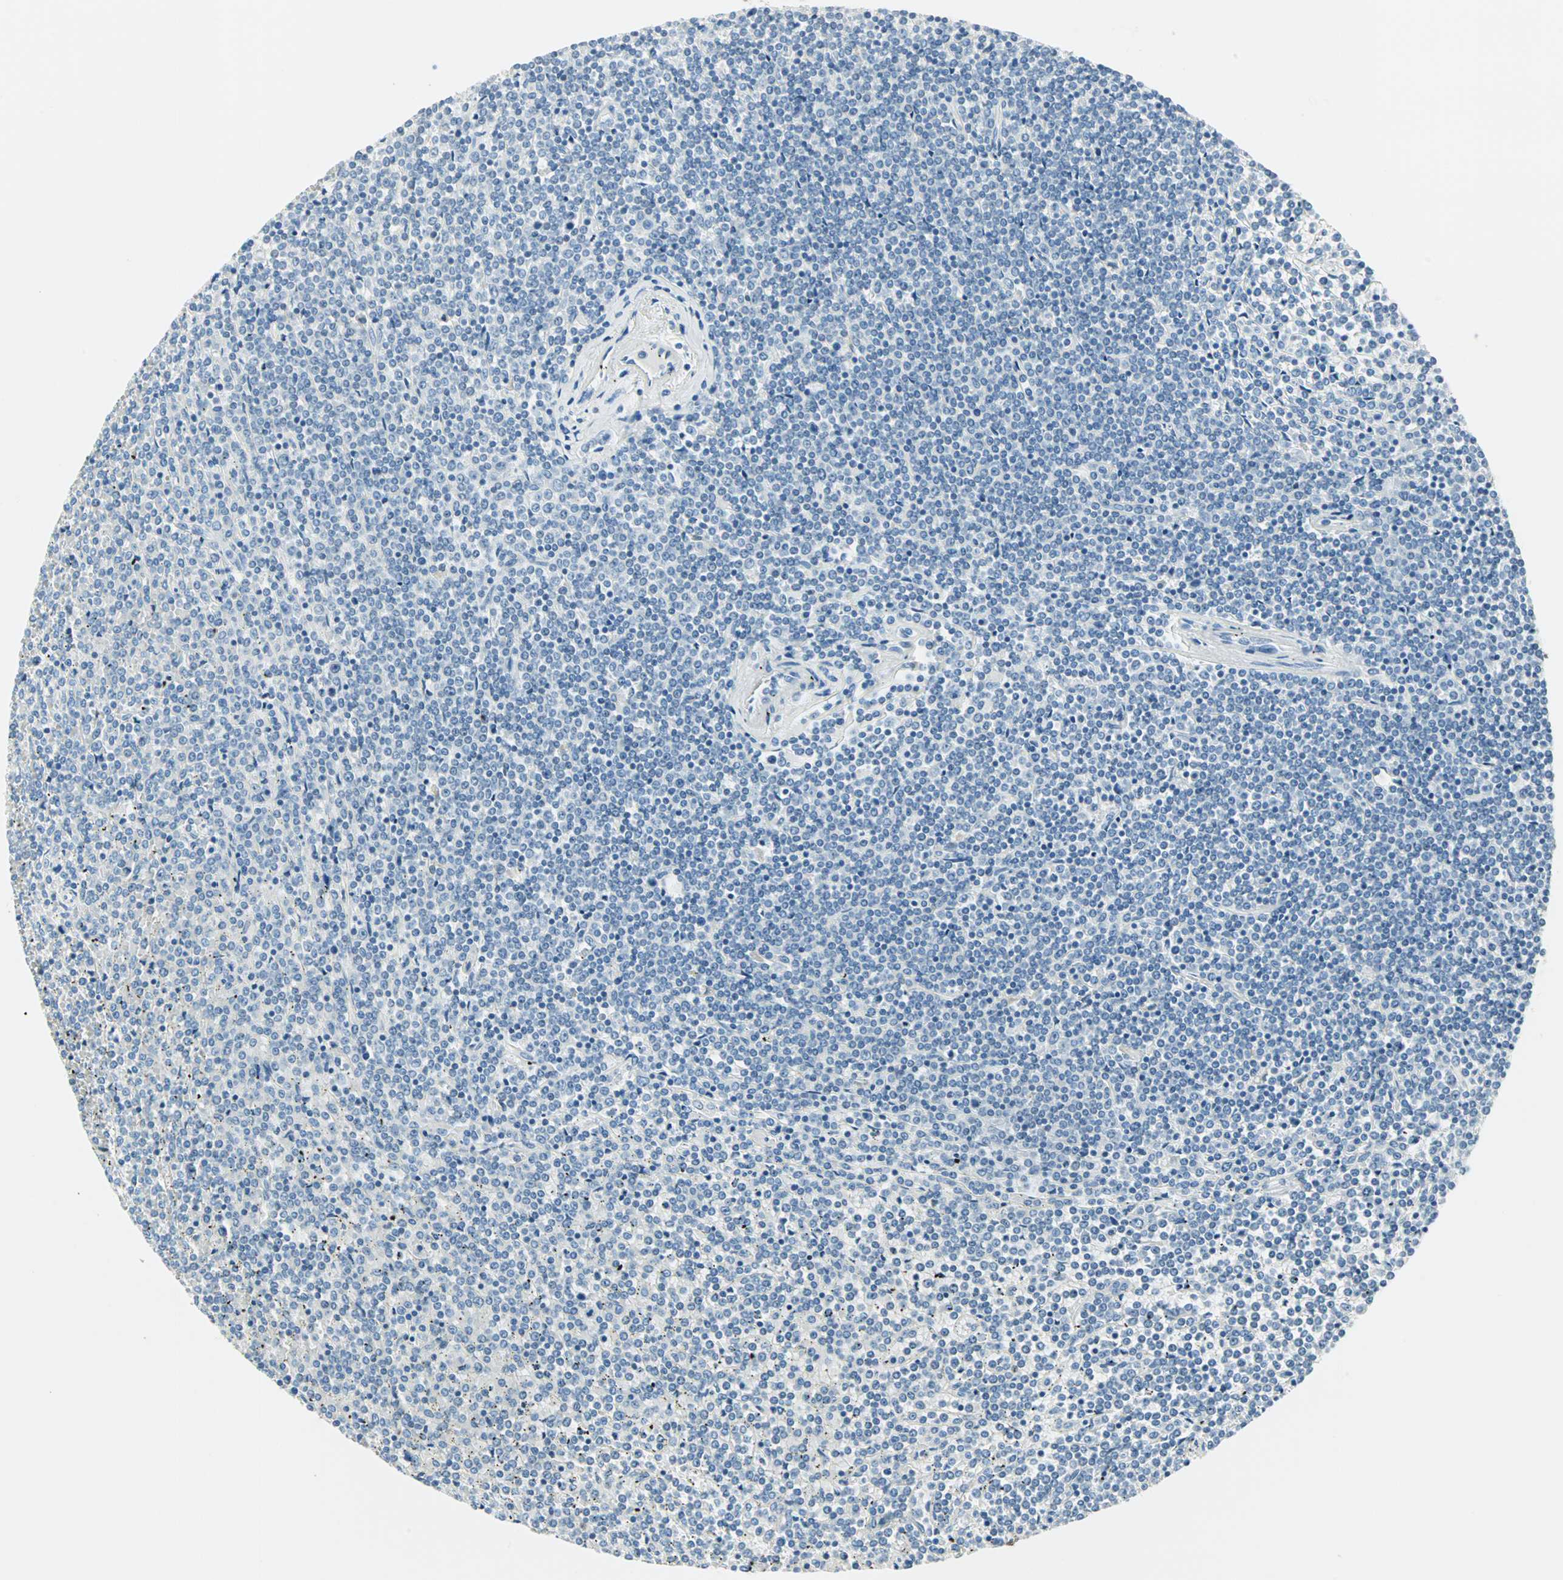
{"staining": {"intensity": "negative", "quantity": "none", "location": "none"}, "tissue": "lymphoma", "cell_type": "Tumor cells", "image_type": "cancer", "snomed": [{"axis": "morphology", "description": "Malignant lymphoma, non-Hodgkin's type, Low grade"}, {"axis": "topography", "description": "Spleen"}], "caption": "IHC photomicrograph of neoplastic tissue: lymphoma stained with DAB displays no significant protein staining in tumor cells.", "gene": "SULT1C2", "patient": {"sex": "female", "age": 19}}